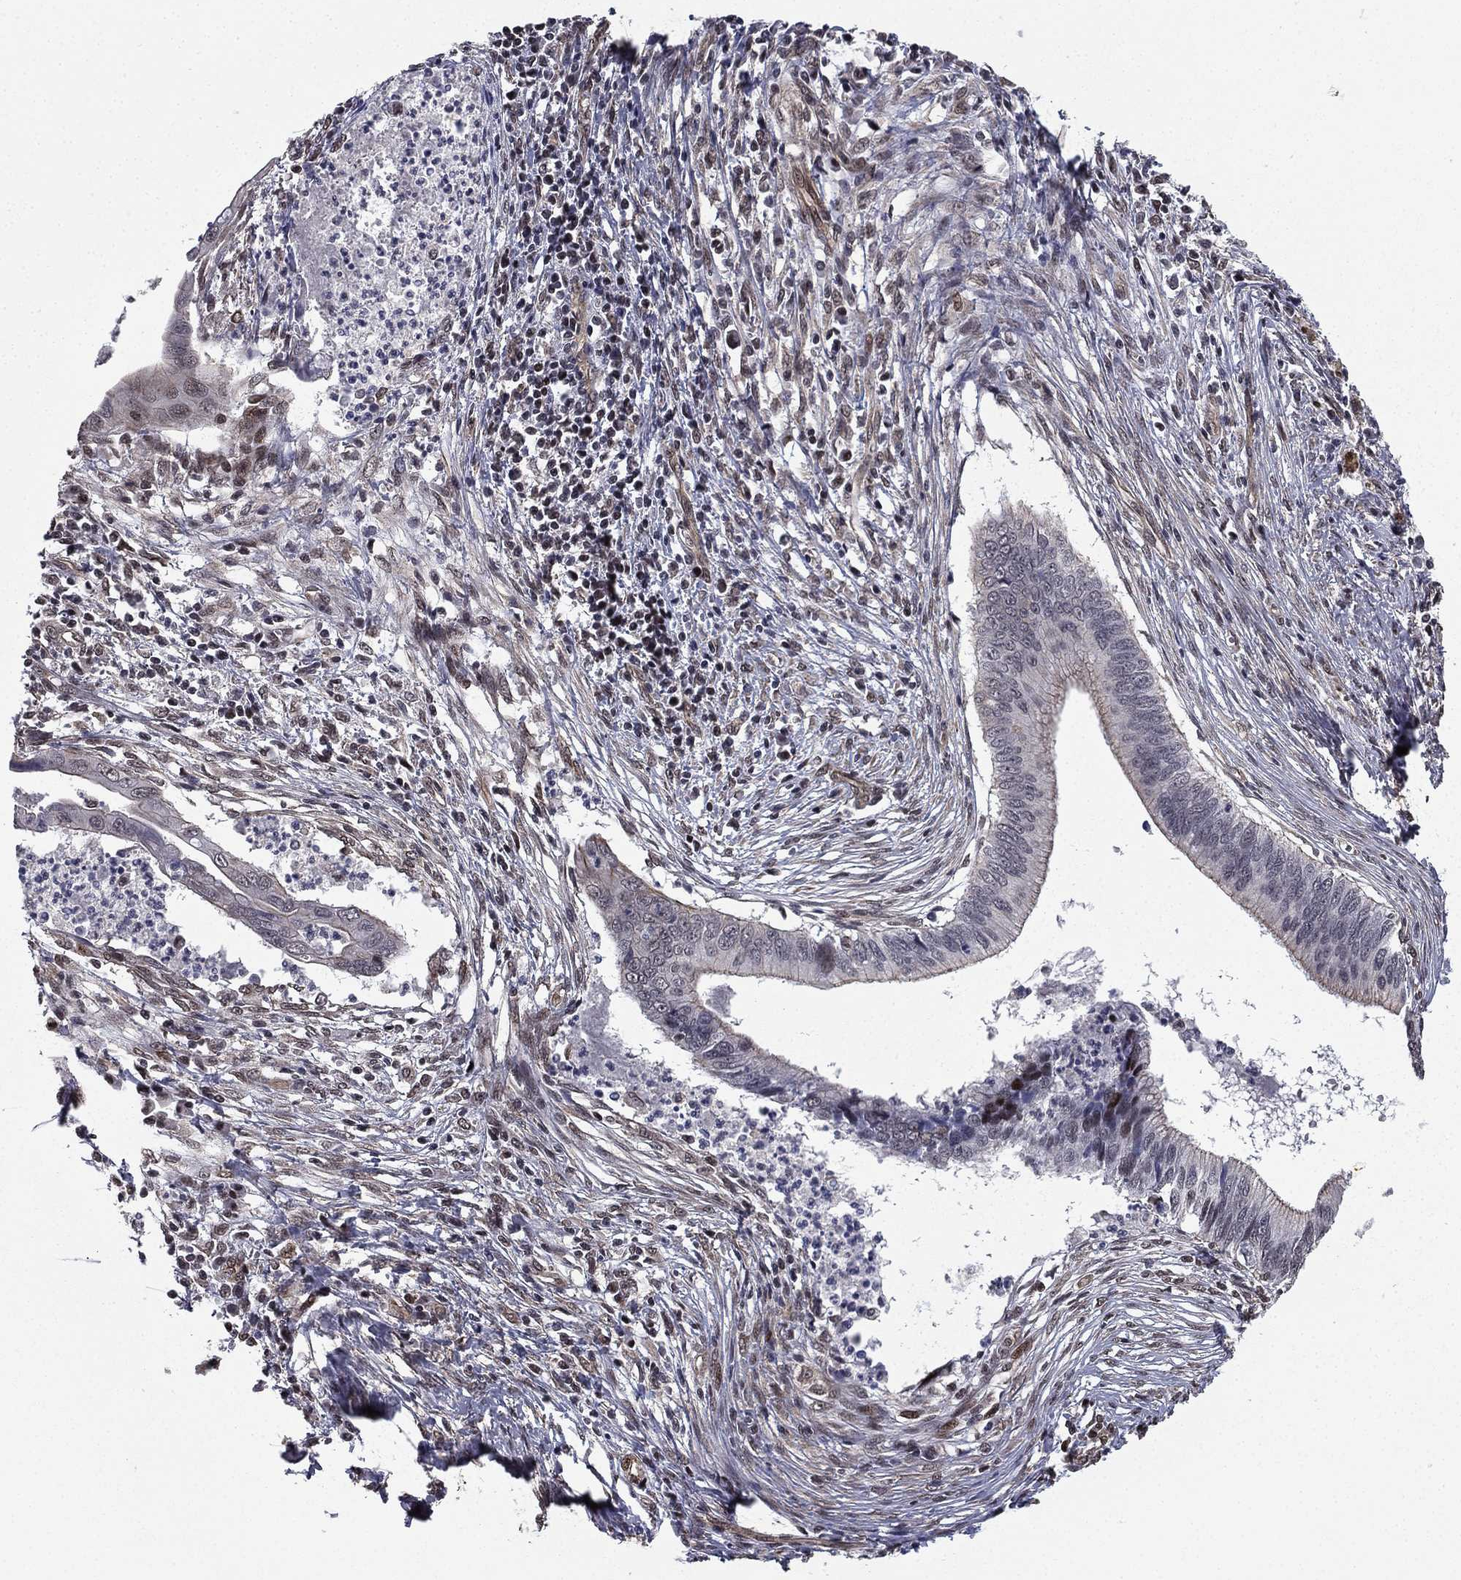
{"staining": {"intensity": "weak", "quantity": "<25%", "location": "cytoplasmic/membranous"}, "tissue": "cervical cancer", "cell_type": "Tumor cells", "image_type": "cancer", "snomed": [{"axis": "morphology", "description": "Adenocarcinoma, NOS"}, {"axis": "topography", "description": "Cervix"}], "caption": "This is an IHC photomicrograph of human cervical adenocarcinoma. There is no expression in tumor cells.", "gene": "RARB", "patient": {"sex": "female", "age": 42}}